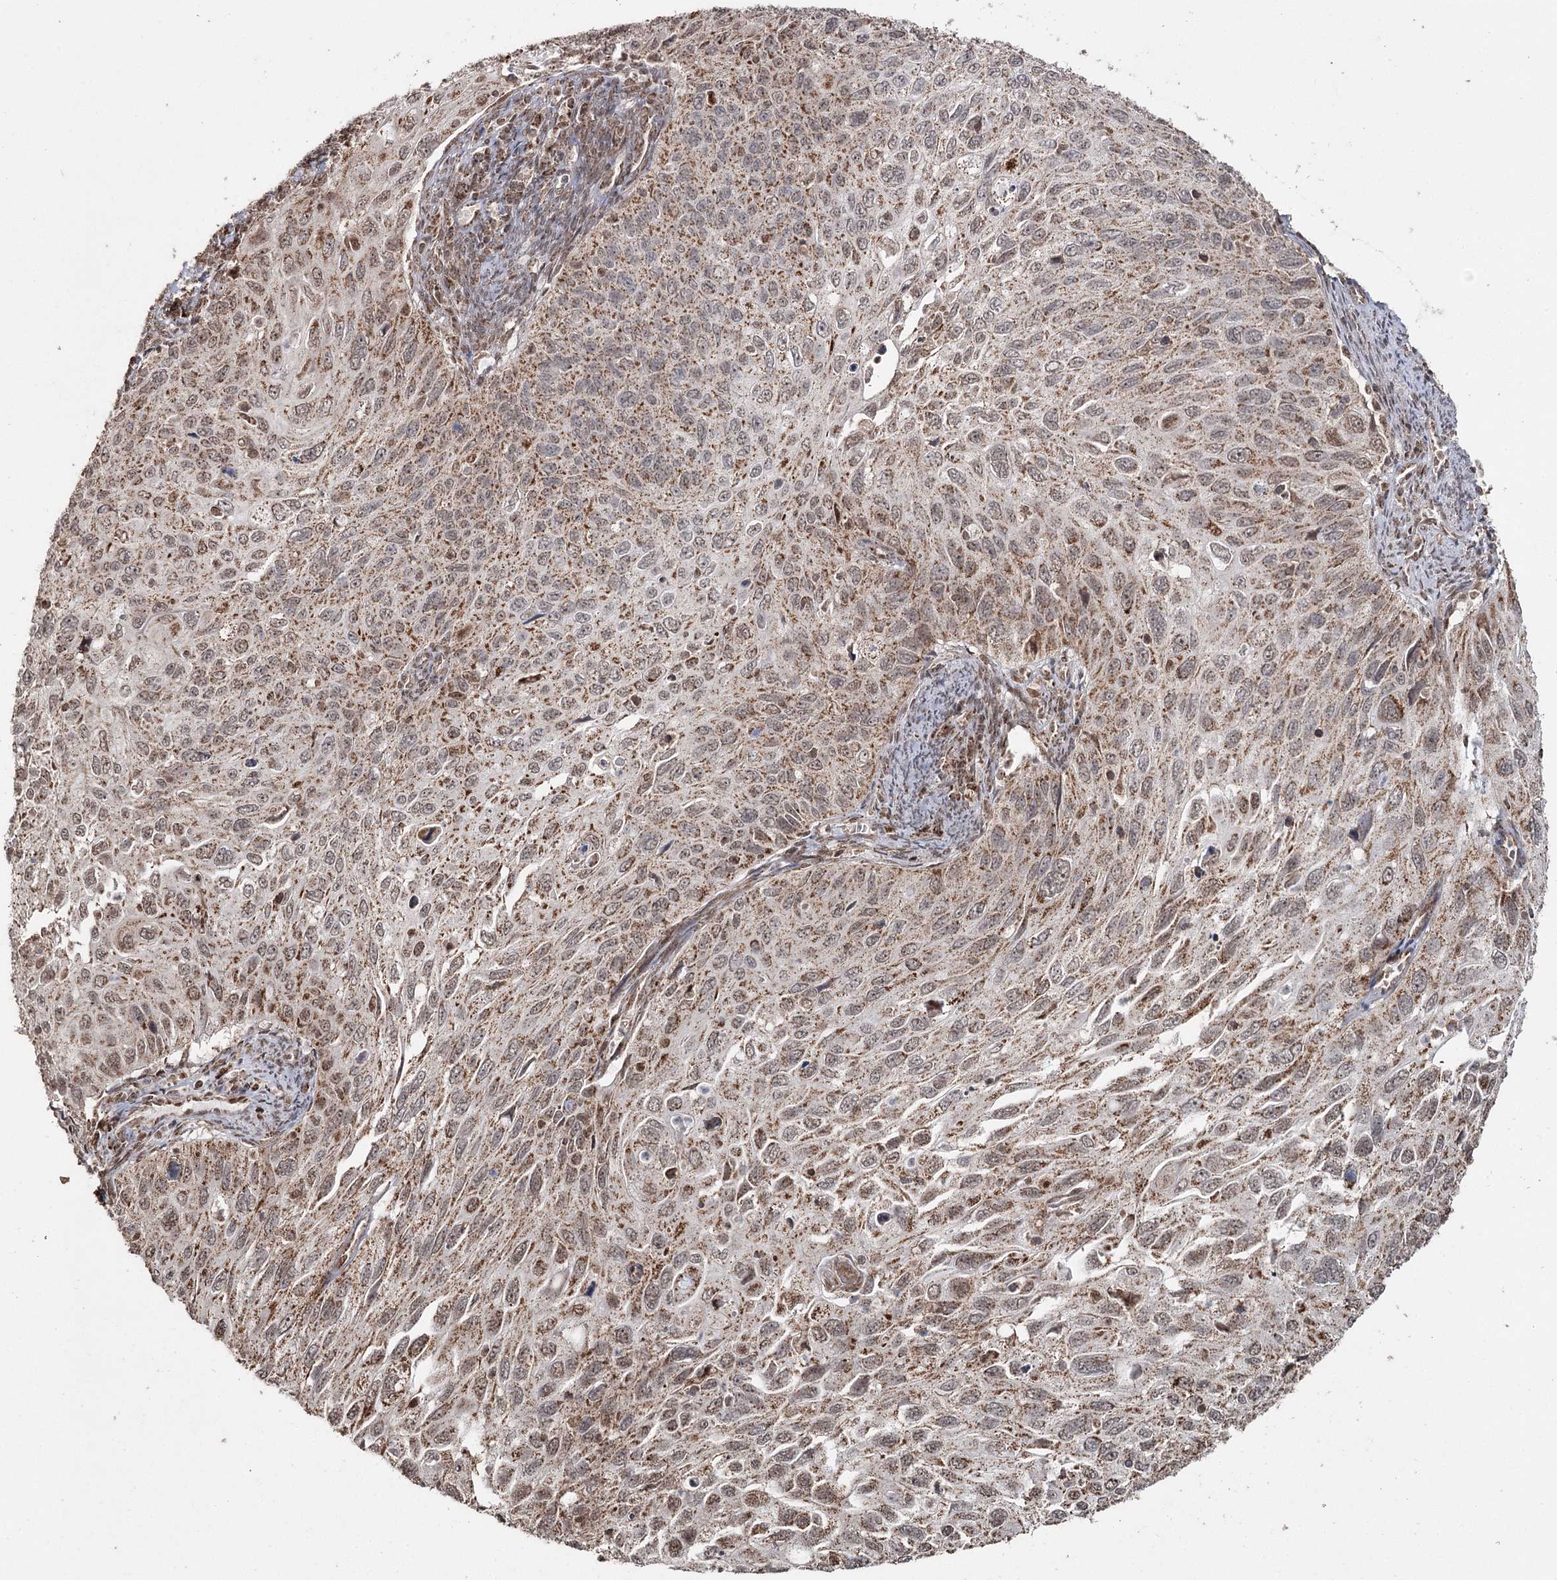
{"staining": {"intensity": "moderate", "quantity": ">75%", "location": "cytoplasmic/membranous,nuclear"}, "tissue": "cervical cancer", "cell_type": "Tumor cells", "image_type": "cancer", "snomed": [{"axis": "morphology", "description": "Squamous cell carcinoma, NOS"}, {"axis": "topography", "description": "Cervix"}], "caption": "Immunohistochemical staining of human cervical cancer (squamous cell carcinoma) shows moderate cytoplasmic/membranous and nuclear protein staining in approximately >75% of tumor cells. (DAB IHC with brightfield microscopy, high magnification).", "gene": "PDHX", "patient": {"sex": "female", "age": 70}}